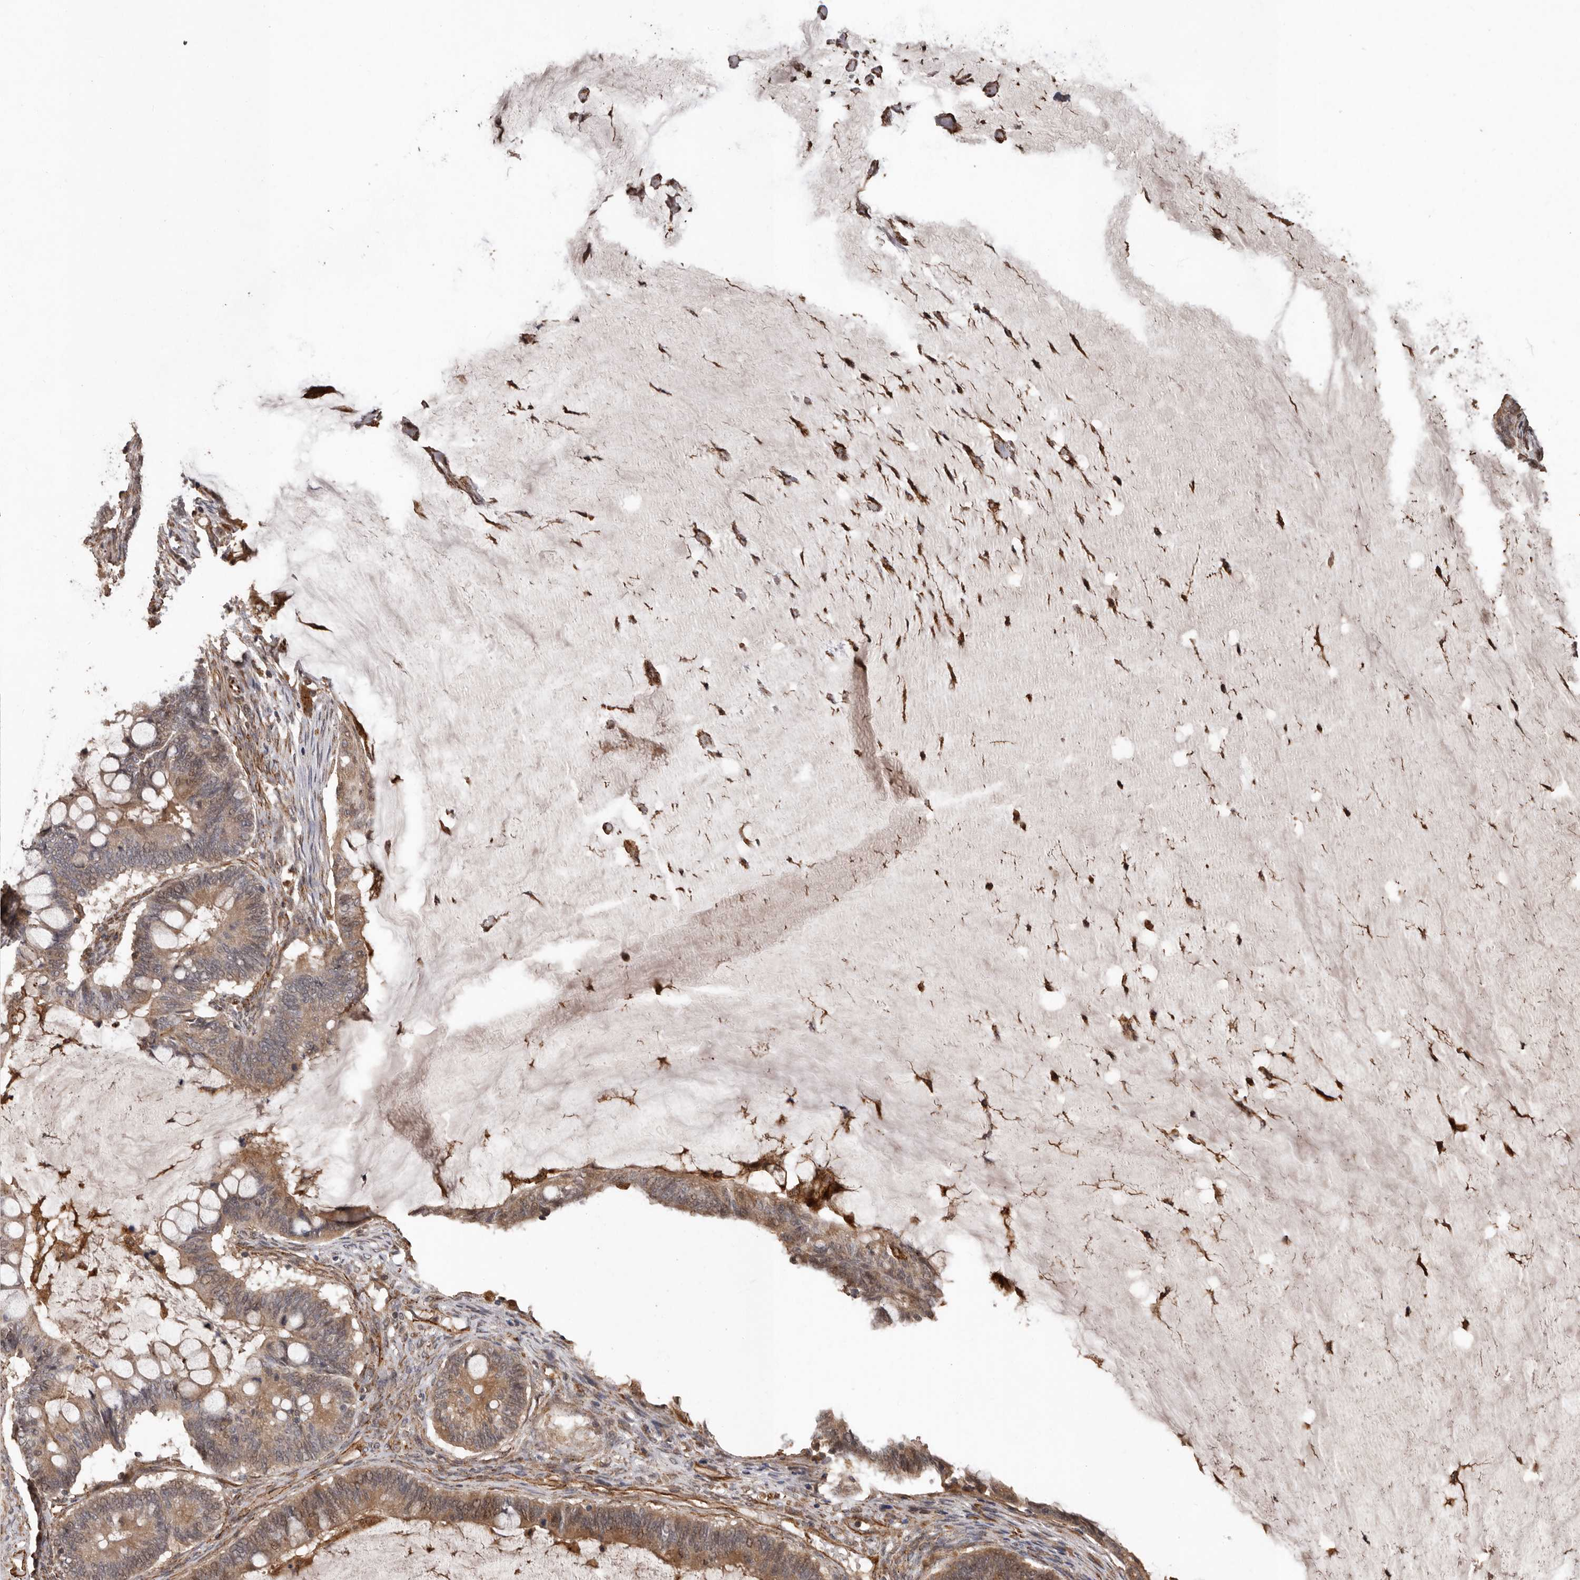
{"staining": {"intensity": "moderate", "quantity": ">75%", "location": "cytoplasmic/membranous,nuclear"}, "tissue": "ovarian cancer", "cell_type": "Tumor cells", "image_type": "cancer", "snomed": [{"axis": "morphology", "description": "Cystadenocarcinoma, mucinous, NOS"}, {"axis": "topography", "description": "Ovary"}], "caption": "Immunohistochemistry photomicrograph of human mucinous cystadenocarcinoma (ovarian) stained for a protein (brown), which displays medium levels of moderate cytoplasmic/membranous and nuclear staining in about >75% of tumor cells.", "gene": "BRAT1", "patient": {"sex": "female", "age": 61}}